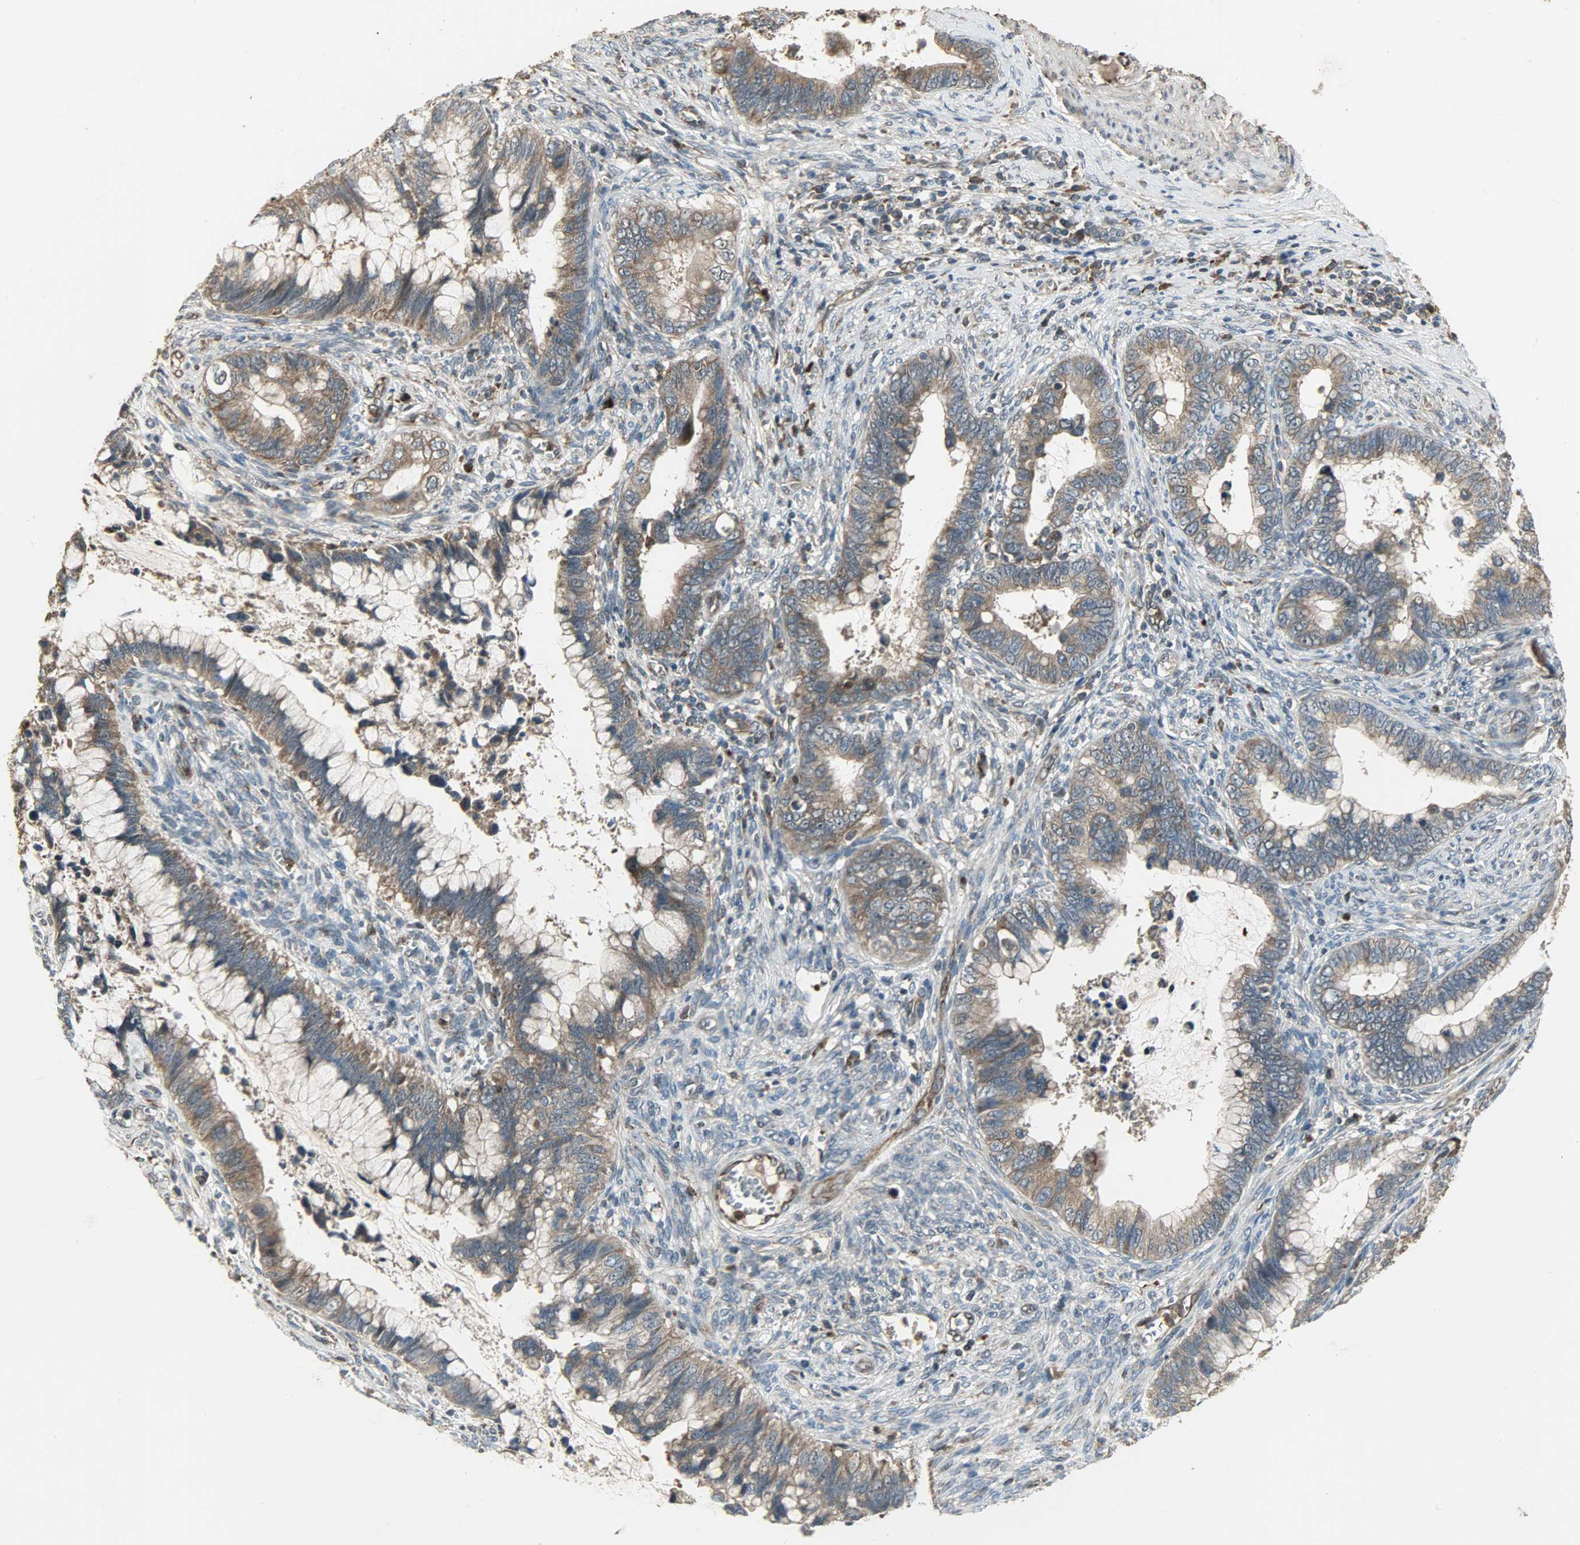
{"staining": {"intensity": "strong", "quantity": ">75%", "location": "cytoplasmic/membranous"}, "tissue": "cervical cancer", "cell_type": "Tumor cells", "image_type": "cancer", "snomed": [{"axis": "morphology", "description": "Adenocarcinoma, NOS"}, {"axis": "topography", "description": "Cervix"}], "caption": "Strong cytoplasmic/membranous protein staining is seen in about >75% of tumor cells in adenocarcinoma (cervical).", "gene": "AMT", "patient": {"sex": "female", "age": 44}}